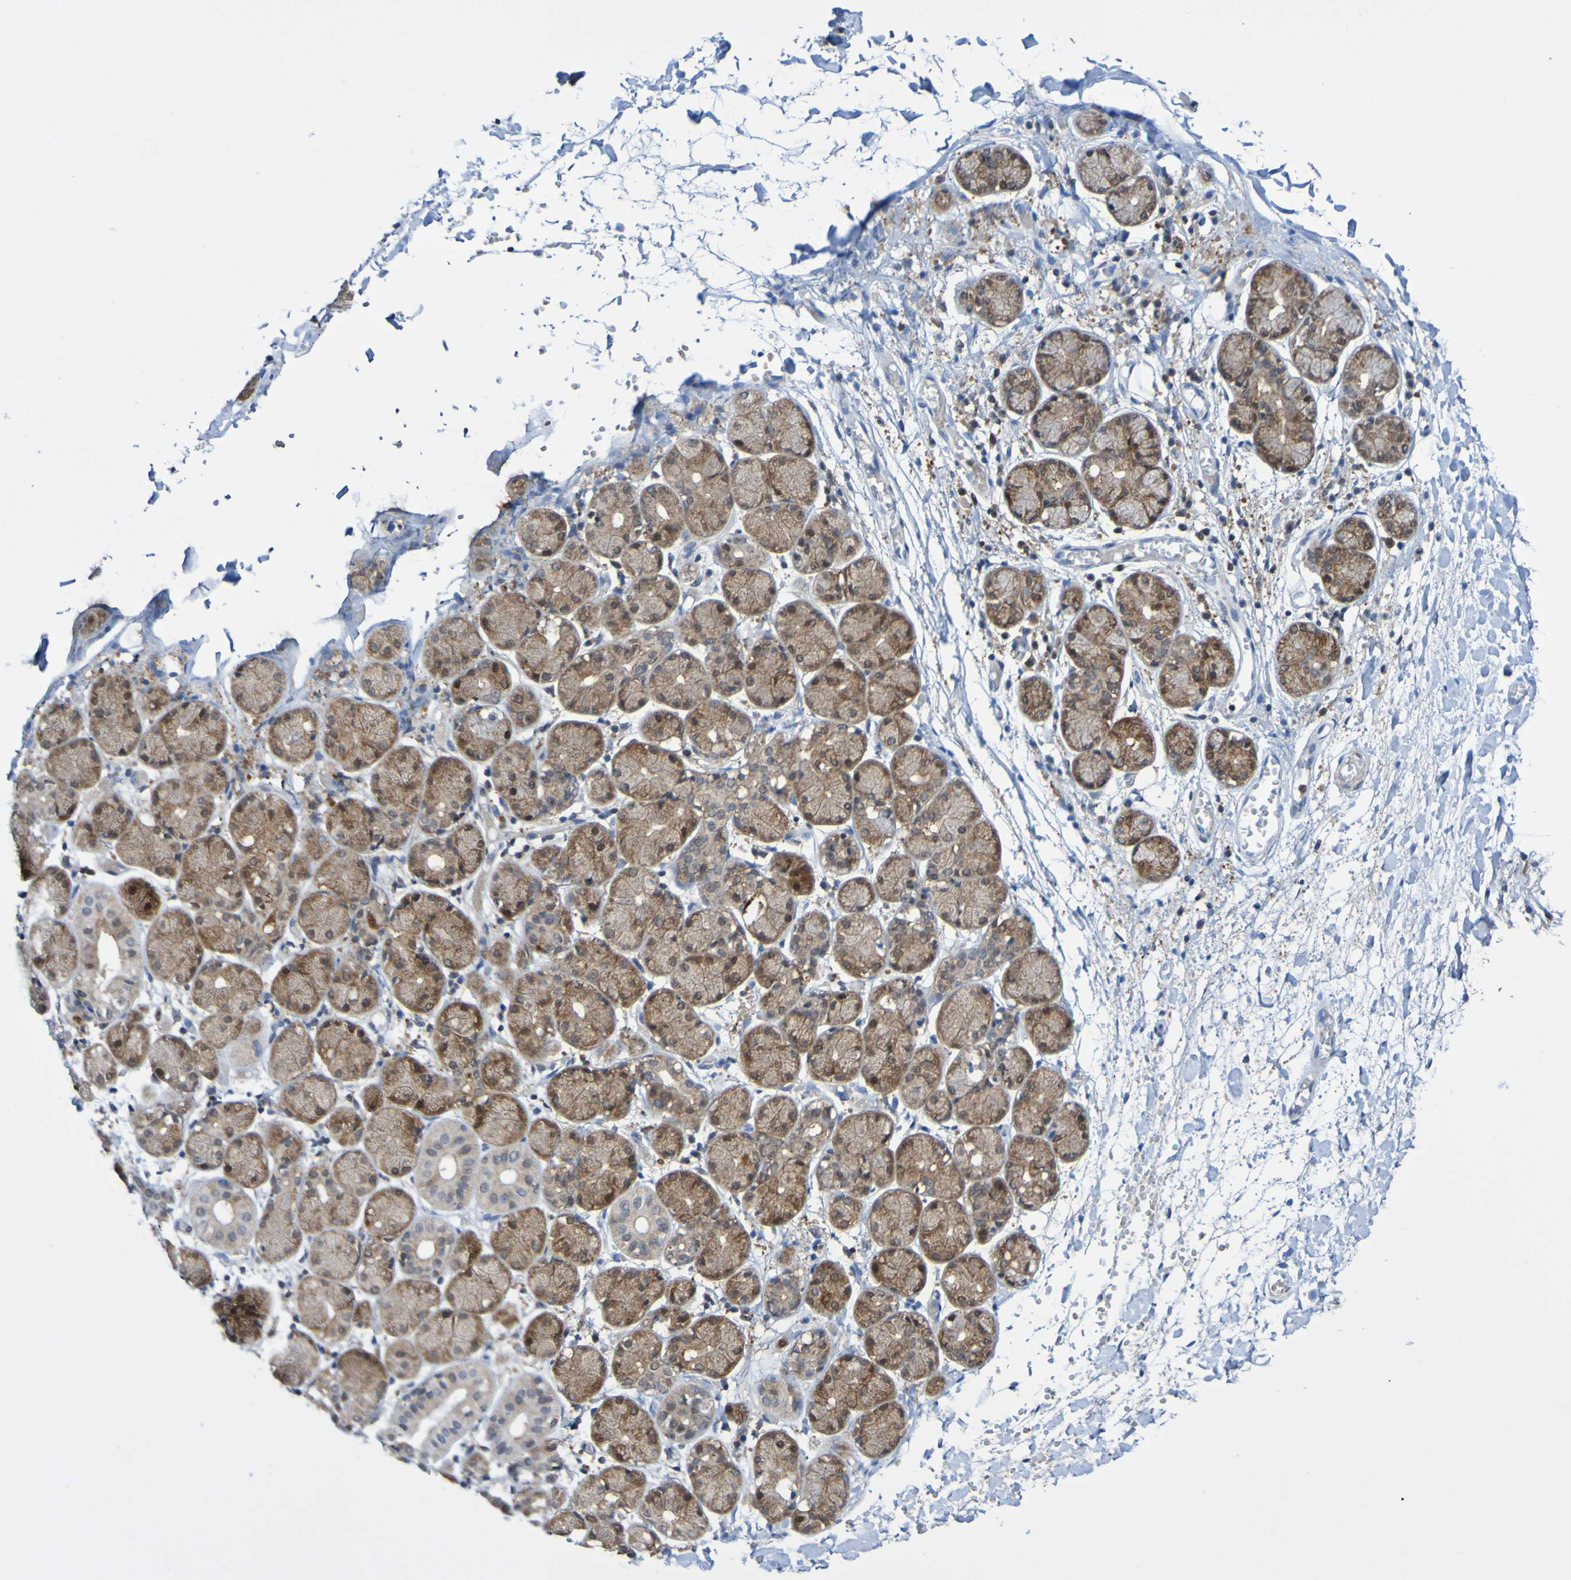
{"staining": {"intensity": "moderate", "quantity": ">75%", "location": "cytoplasmic/membranous"}, "tissue": "salivary gland", "cell_type": "Glandular cells", "image_type": "normal", "snomed": [{"axis": "morphology", "description": "Normal tissue, NOS"}, {"axis": "topography", "description": "Salivary gland"}], "caption": "A histopathology image showing moderate cytoplasmic/membranous staining in about >75% of glandular cells in unremarkable salivary gland, as visualized by brown immunohistochemical staining.", "gene": "ATIC", "patient": {"sex": "female", "age": 24}}